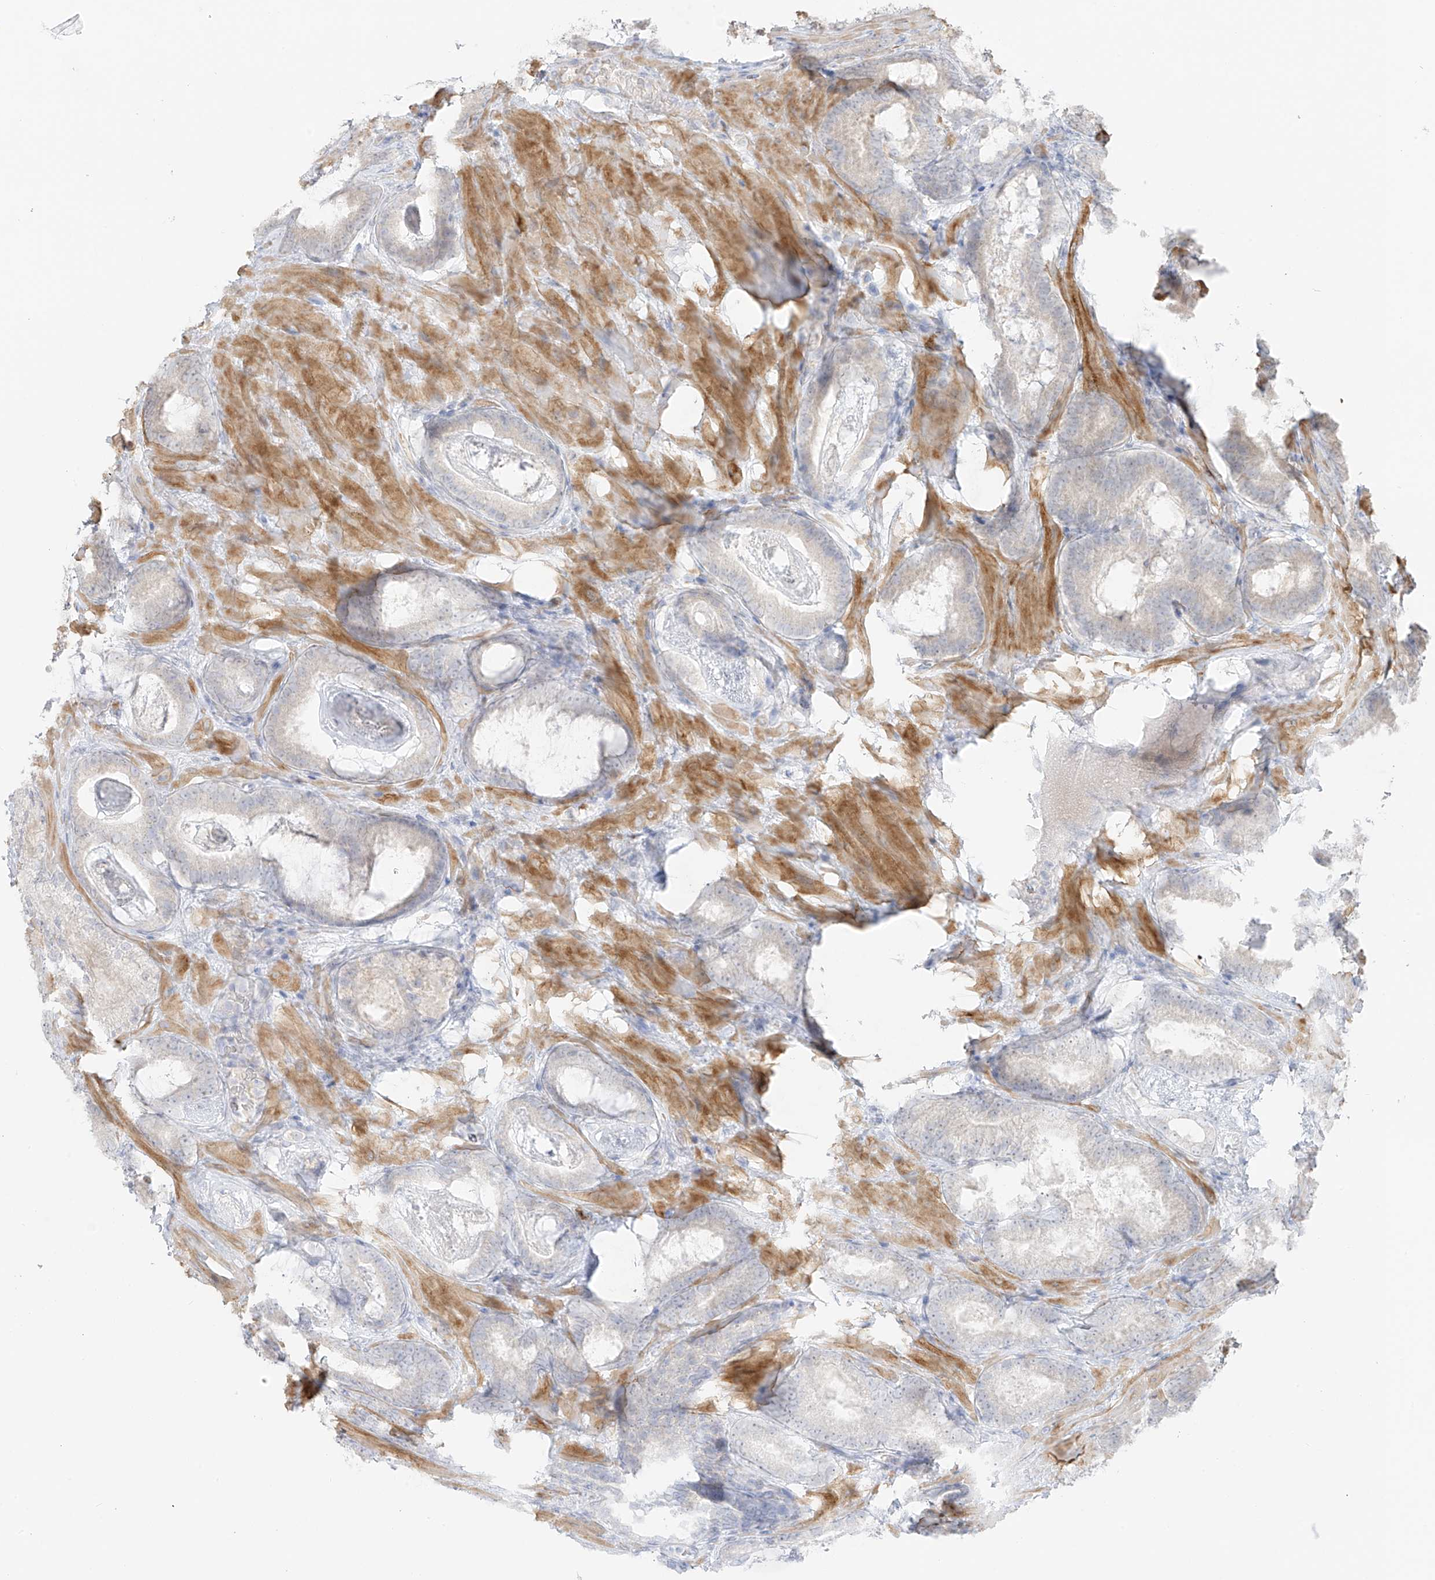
{"staining": {"intensity": "negative", "quantity": "none", "location": "none"}, "tissue": "prostate cancer", "cell_type": "Tumor cells", "image_type": "cancer", "snomed": [{"axis": "morphology", "description": "Adenocarcinoma, High grade"}, {"axis": "topography", "description": "Prostate"}], "caption": "This is an immunohistochemistry (IHC) photomicrograph of human prostate high-grade adenocarcinoma. There is no positivity in tumor cells.", "gene": "C11orf87", "patient": {"sex": "male", "age": 66}}